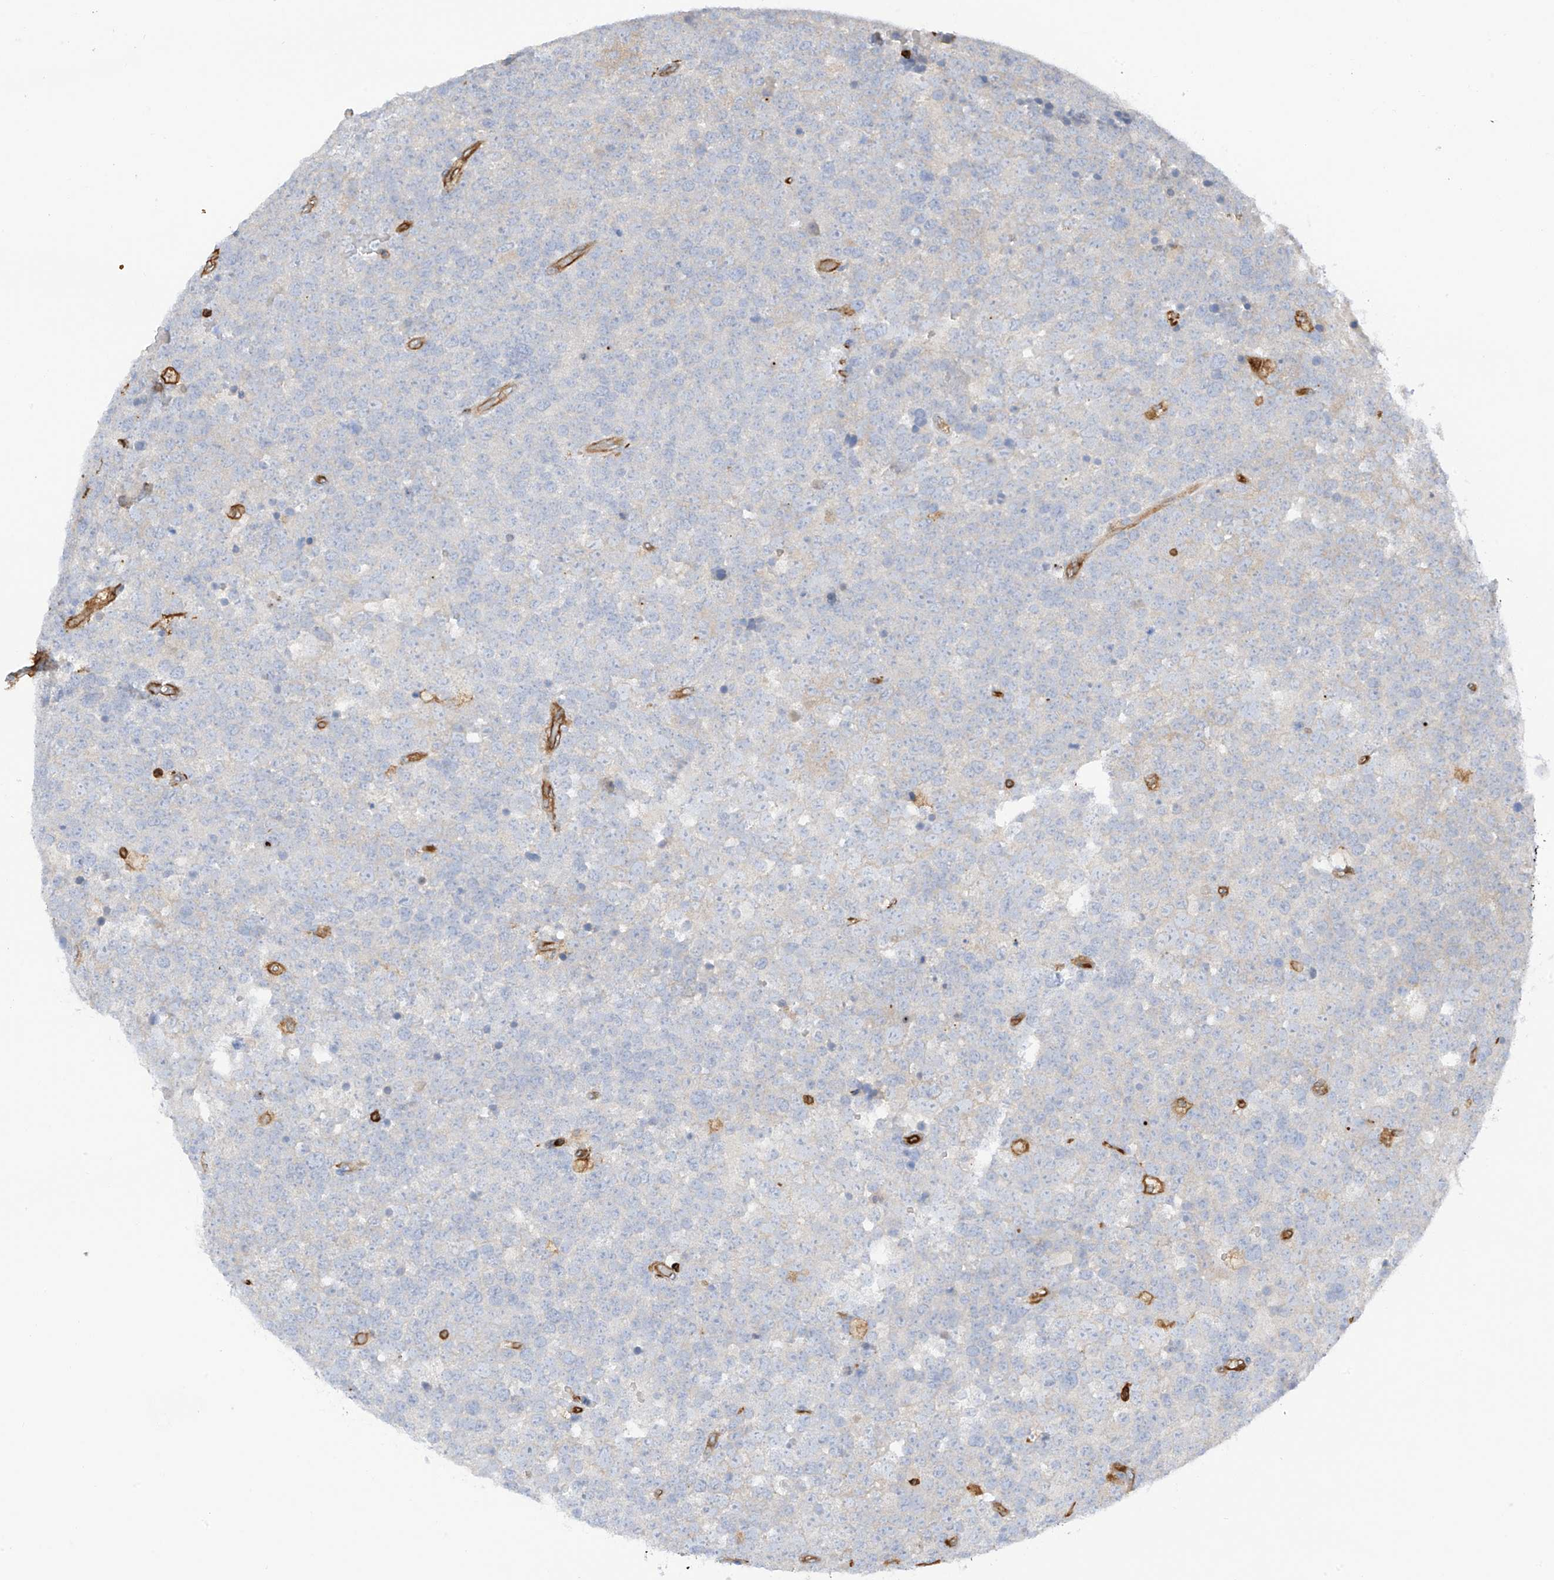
{"staining": {"intensity": "negative", "quantity": "none", "location": "none"}, "tissue": "testis cancer", "cell_type": "Tumor cells", "image_type": "cancer", "snomed": [{"axis": "morphology", "description": "Seminoma, NOS"}, {"axis": "topography", "description": "Testis"}], "caption": "Tumor cells show no significant protein staining in testis cancer. (DAB (3,3'-diaminobenzidine) immunohistochemistry (IHC) visualized using brightfield microscopy, high magnification).", "gene": "ARHGAP25", "patient": {"sex": "male", "age": 71}}